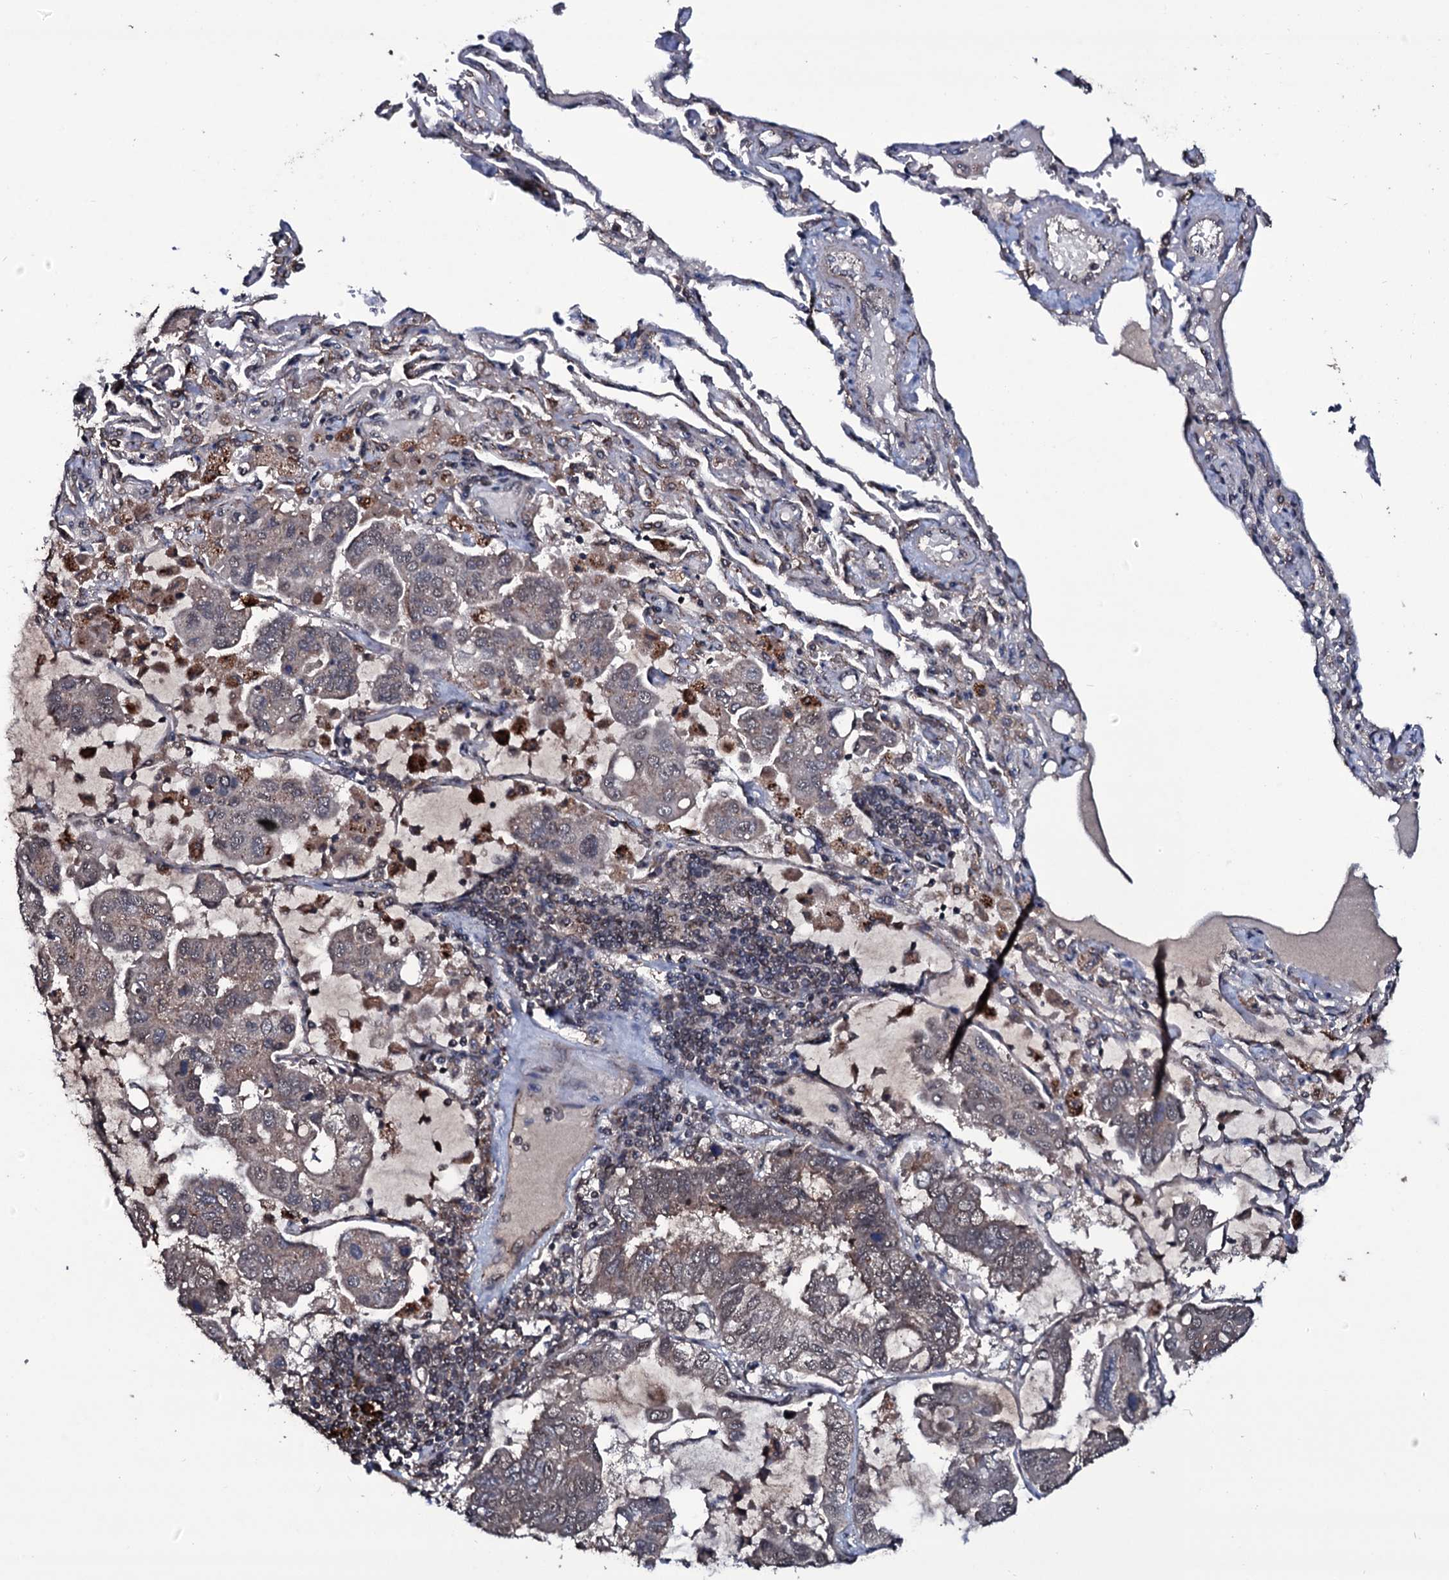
{"staining": {"intensity": "negative", "quantity": "none", "location": "none"}, "tissue": "lung cancer", "cell_type": "Tumor cells", "image_type": "cancer", "snomed": [{"axis": "morphology", "description": "Adenocarcinoma, NOS"}, {"axis": "topography", "description": "Lung"}], "caption": "Tumor cells show no significant protein expression in lung cancer.", "gene": "MRPS31", "patient": {"sex": "male", "age": 64}}